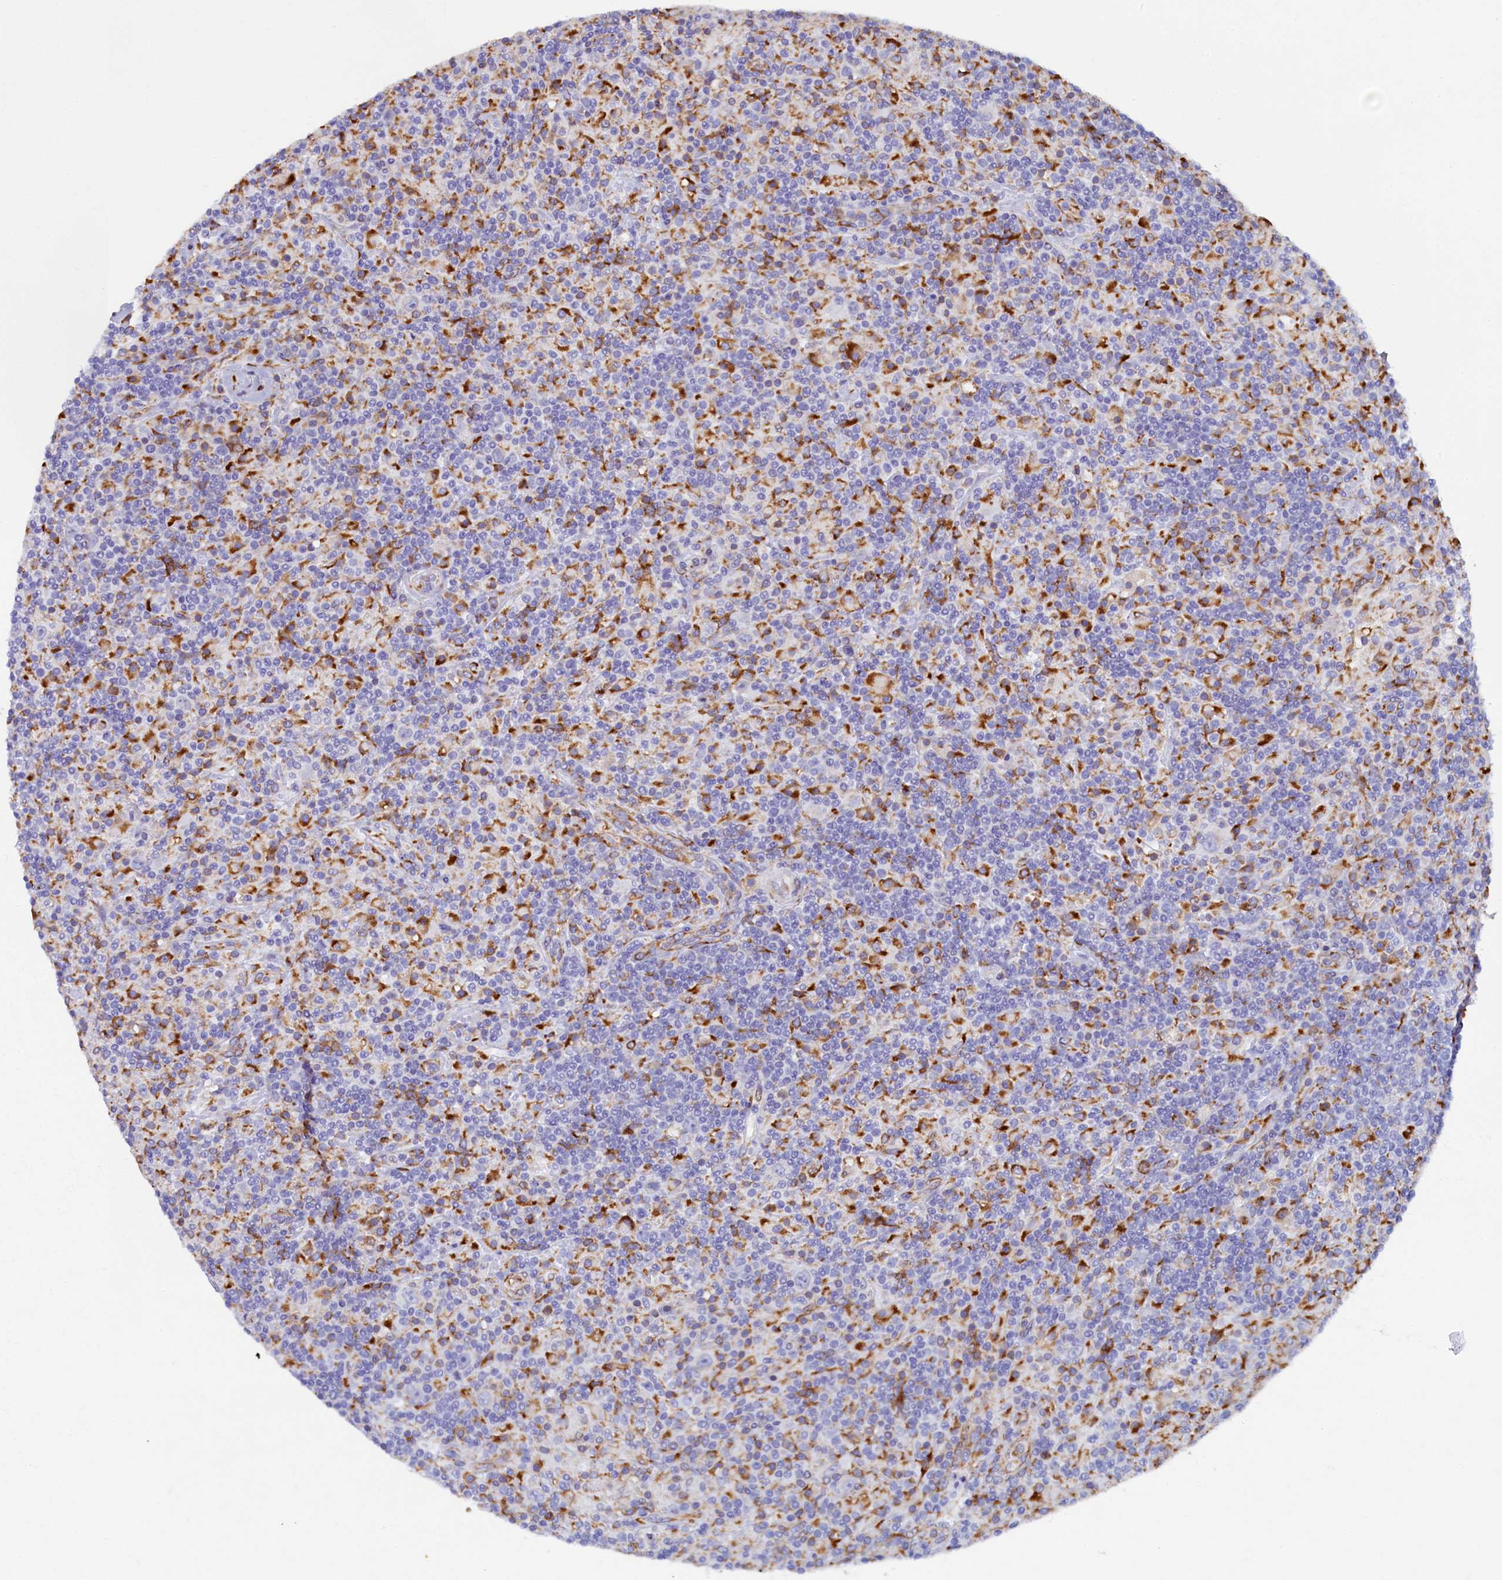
{"staining": {"intensity": "negative", "quantity": "none", "location": "none"}, "tissue": "lymphoma", "cell_type": "Tumor cells", "image_type": "cancer", "snomed": [{"axis": "morphology", "description": "Hodgkin's disease, NOS"}, {"axis": "topography", "description": "Lymph node"}], "caption": "This photomicrograph is of lymphoma stained with immunohistochemistry (IHC) to label a protein in brown with the nuclei are counter-stained blue. There is no staining in tumor cells. (Immunohistochemistry (ihc), brightfield microscopy, high magnification).", "gene": "TMEM18", "patient": {"sex": "male", "age": 70}}